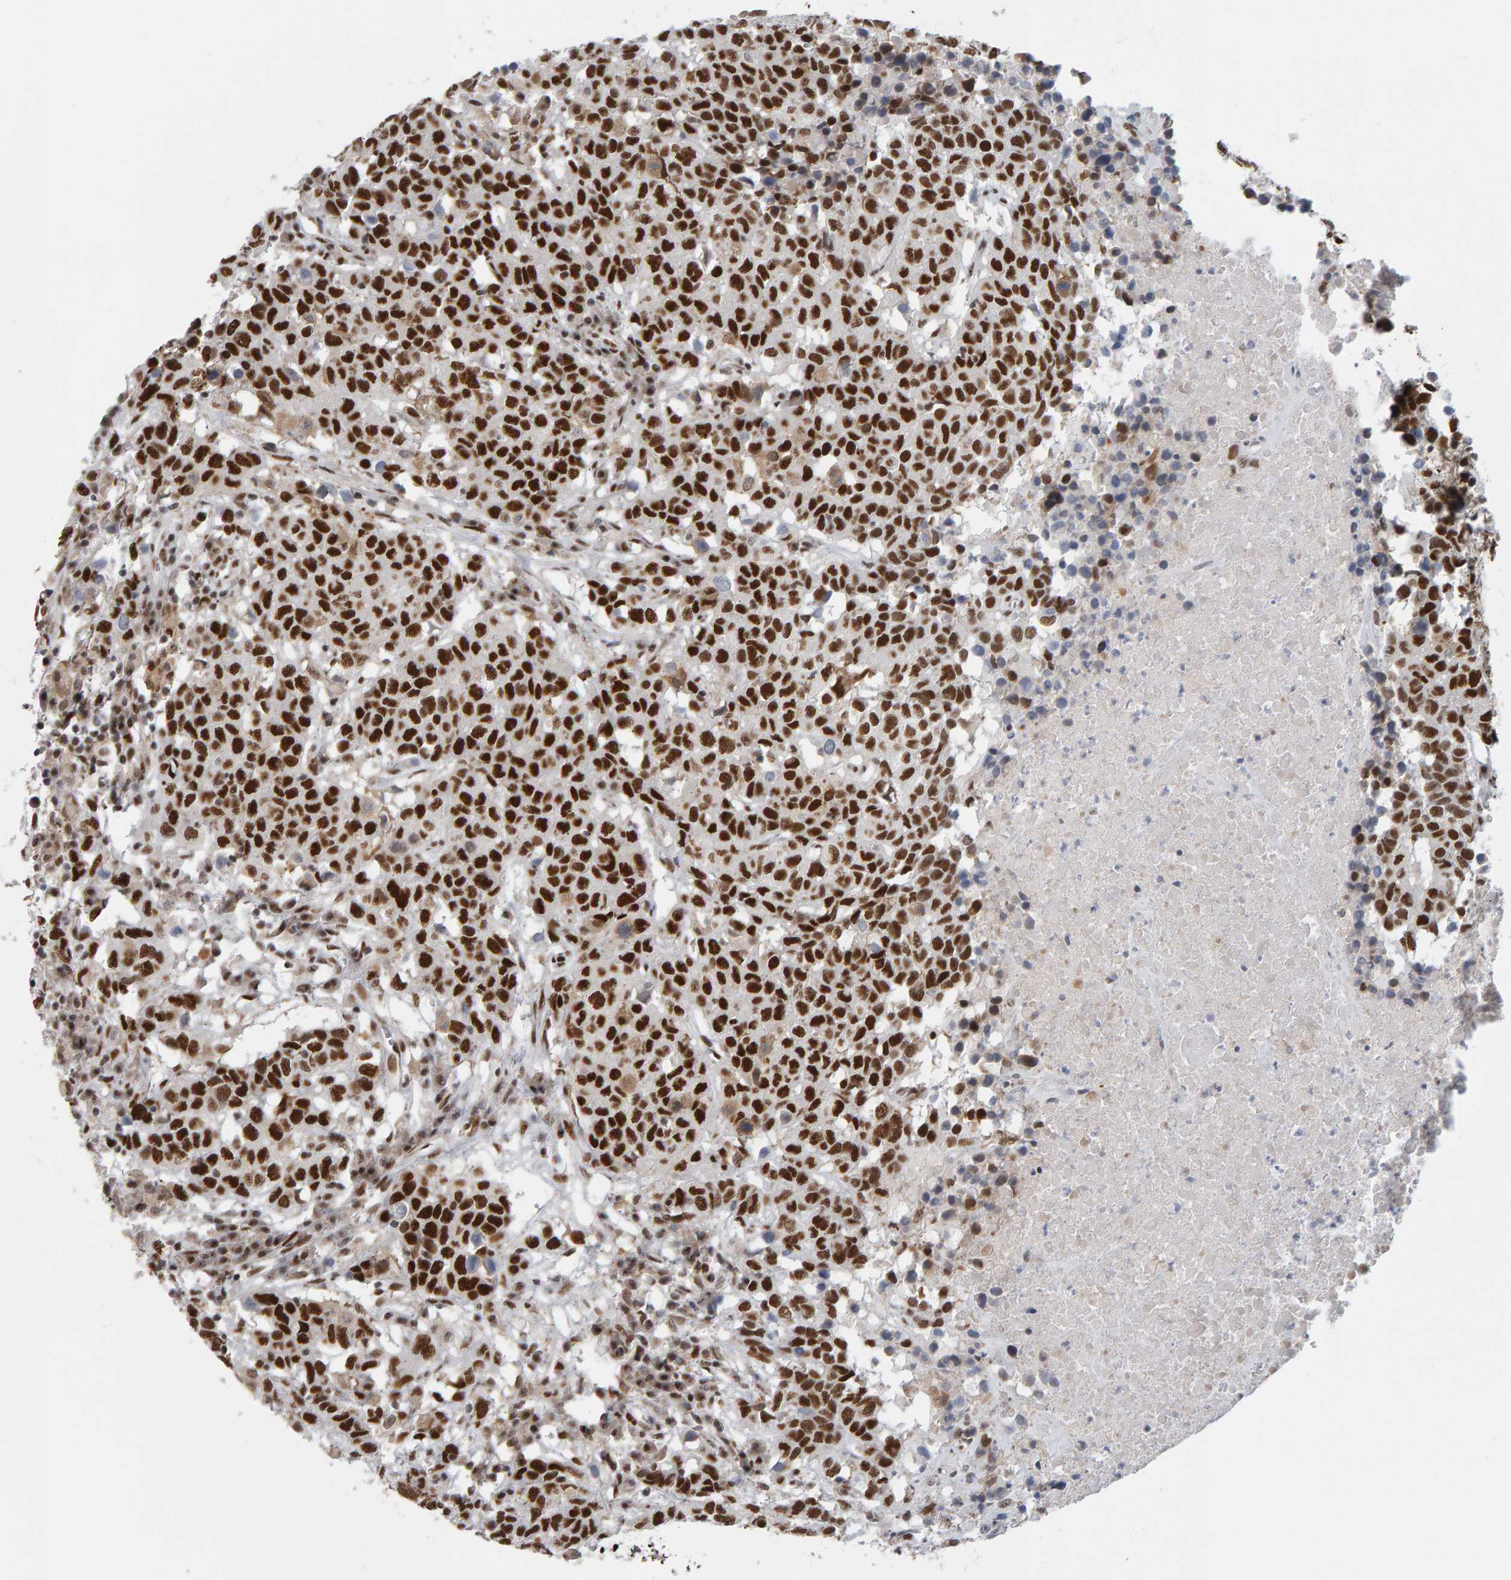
{"staining": {"intensity": "strong", "quantity": ">75%", "location": "nuclear"}, "tissue": "head and neck cancer", "cell_type": "Tumor cells", "image_type": "cancer", "snomed": [{"axis": "morphology", "description": "Squamous cell carcinoma, NOS"}, {"axis": "topography", "description": "Head-Neck"}], "caption": "Strong nuclear protein positivity is identified in approximately >75% of tumor cells in head and neck cancer (squamous cell carcinoma). (IHC, brightfield microscopy, high magnification).", "gene": "ATF7IP", "patient": {"sex": "male", "age": 66}}